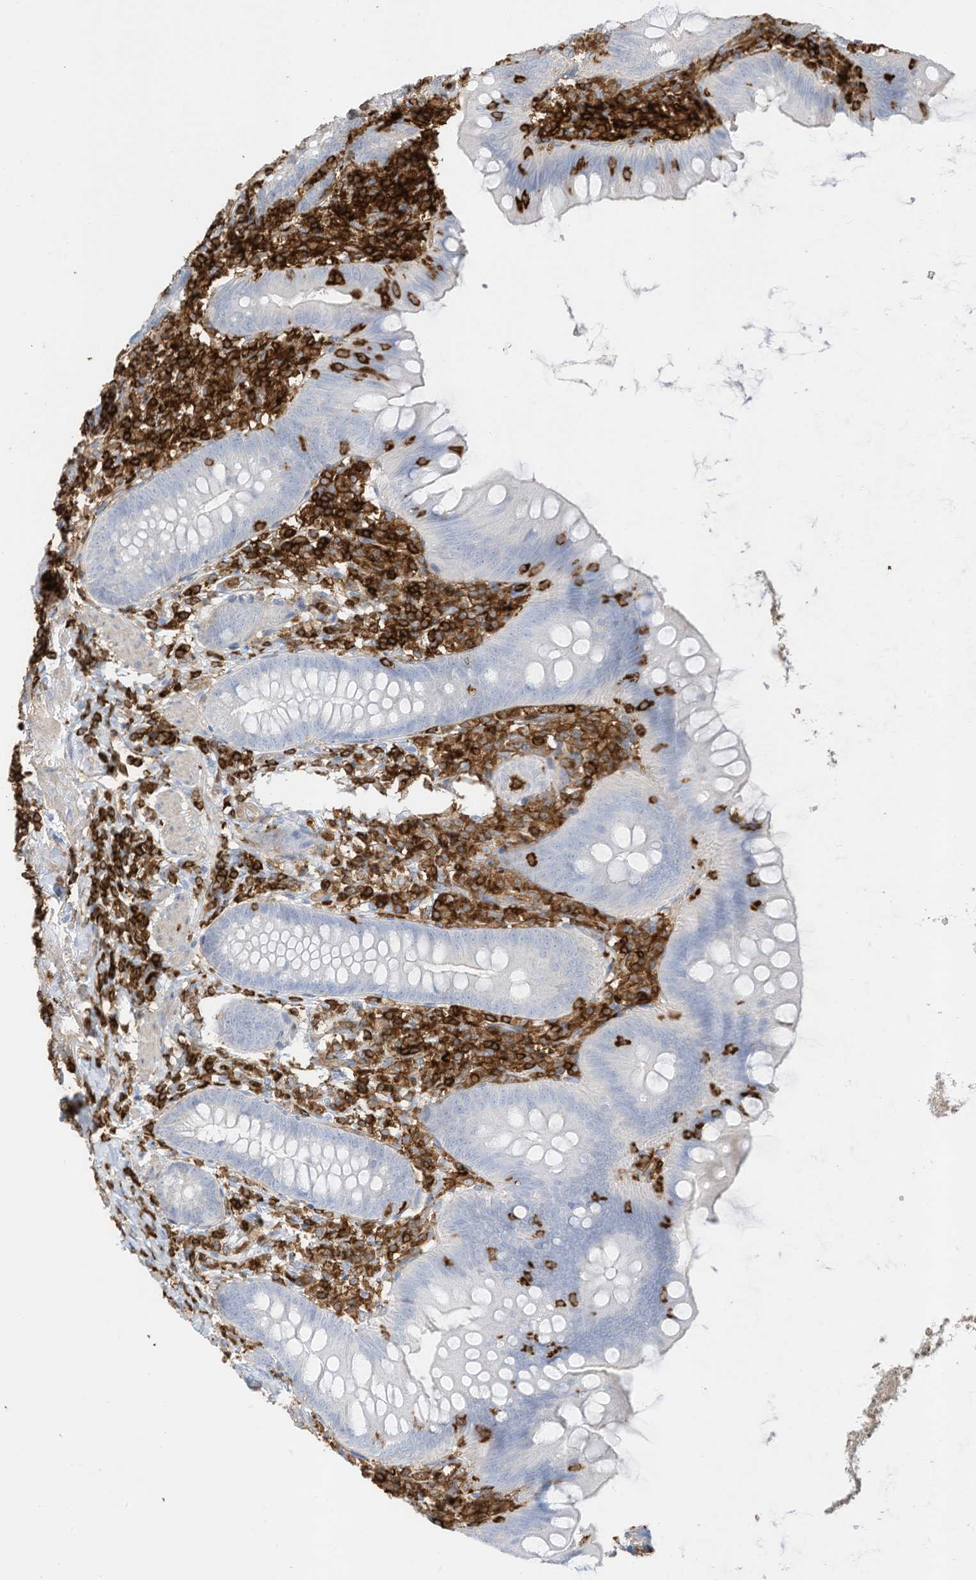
{"staining": {"intensity": "negative", "quantity": "none", "location": "none"}, "tissue": "appendix", "cell_type": "Glandular cells", "image_type": "normal", "snomed": [{"axis": "morphology", "description": "Normal tissue, NOS"}, {"axis": "topography", "description": "Appendix"}], "caption": "Human appendix stained for a protein using immunohistochemistry displays no staining in glandular cells.", "gene": "ARHGAP25", "patient": {"sex": "female", "age": 62}}